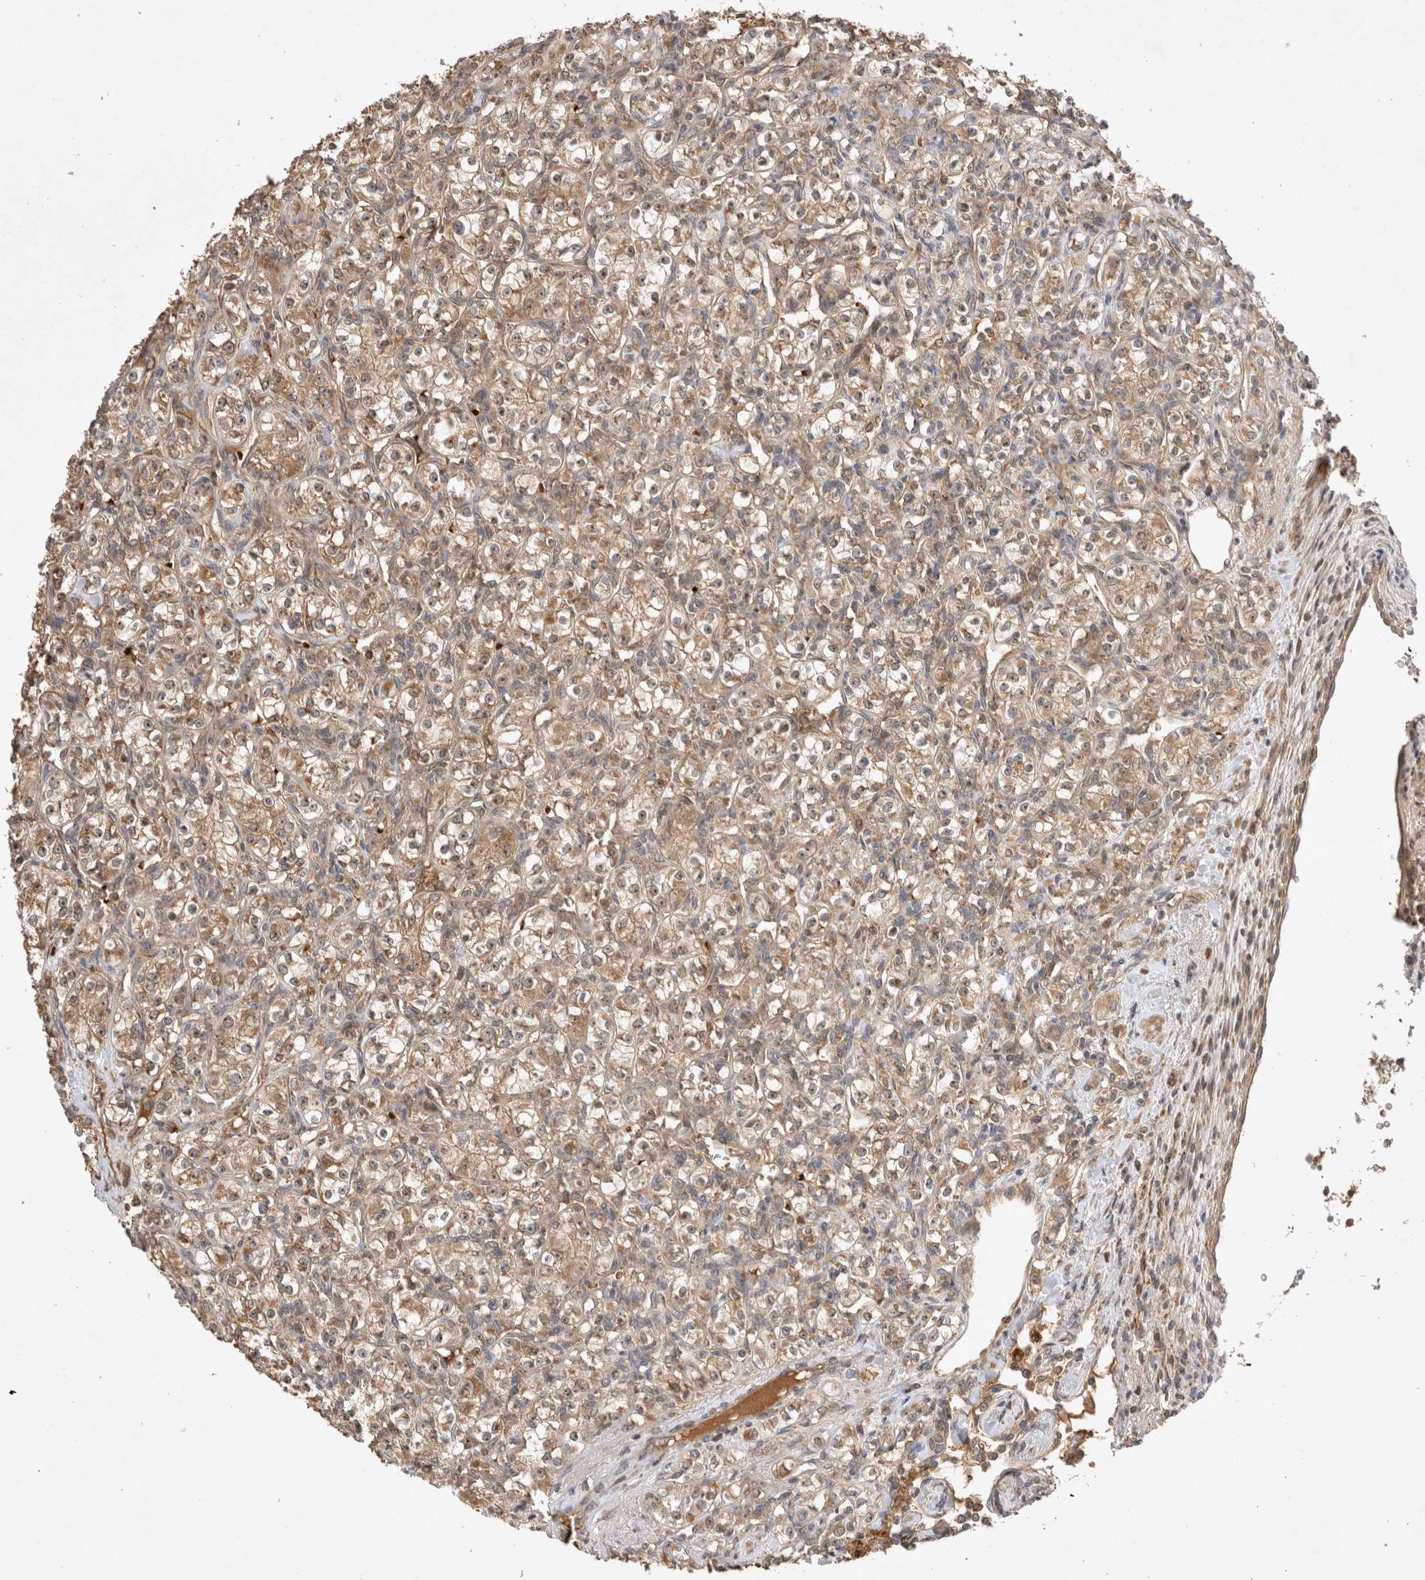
{"staining": {"intensity": "moderate", "quantity": ">75%", "location": "cytoplasmic/membranous"}, "tissue": "renal cancer", "cell_type": "Tumor cells", "image_type": "cancer", "snomed": [{"axis": "morphology", "description": "Adenocarcinoma, NOS"}, {"axis": "topography", "description": "Kidney"}], "caption": "Immunohistochemical staining of human renal adenocarcinoma shows medium levels of moderate cytoplasmic/membranous protein expression in approximately >75% of tumor cells.", "gene": "FAM221A", "patient": {"sex": "male", "age": 77}}